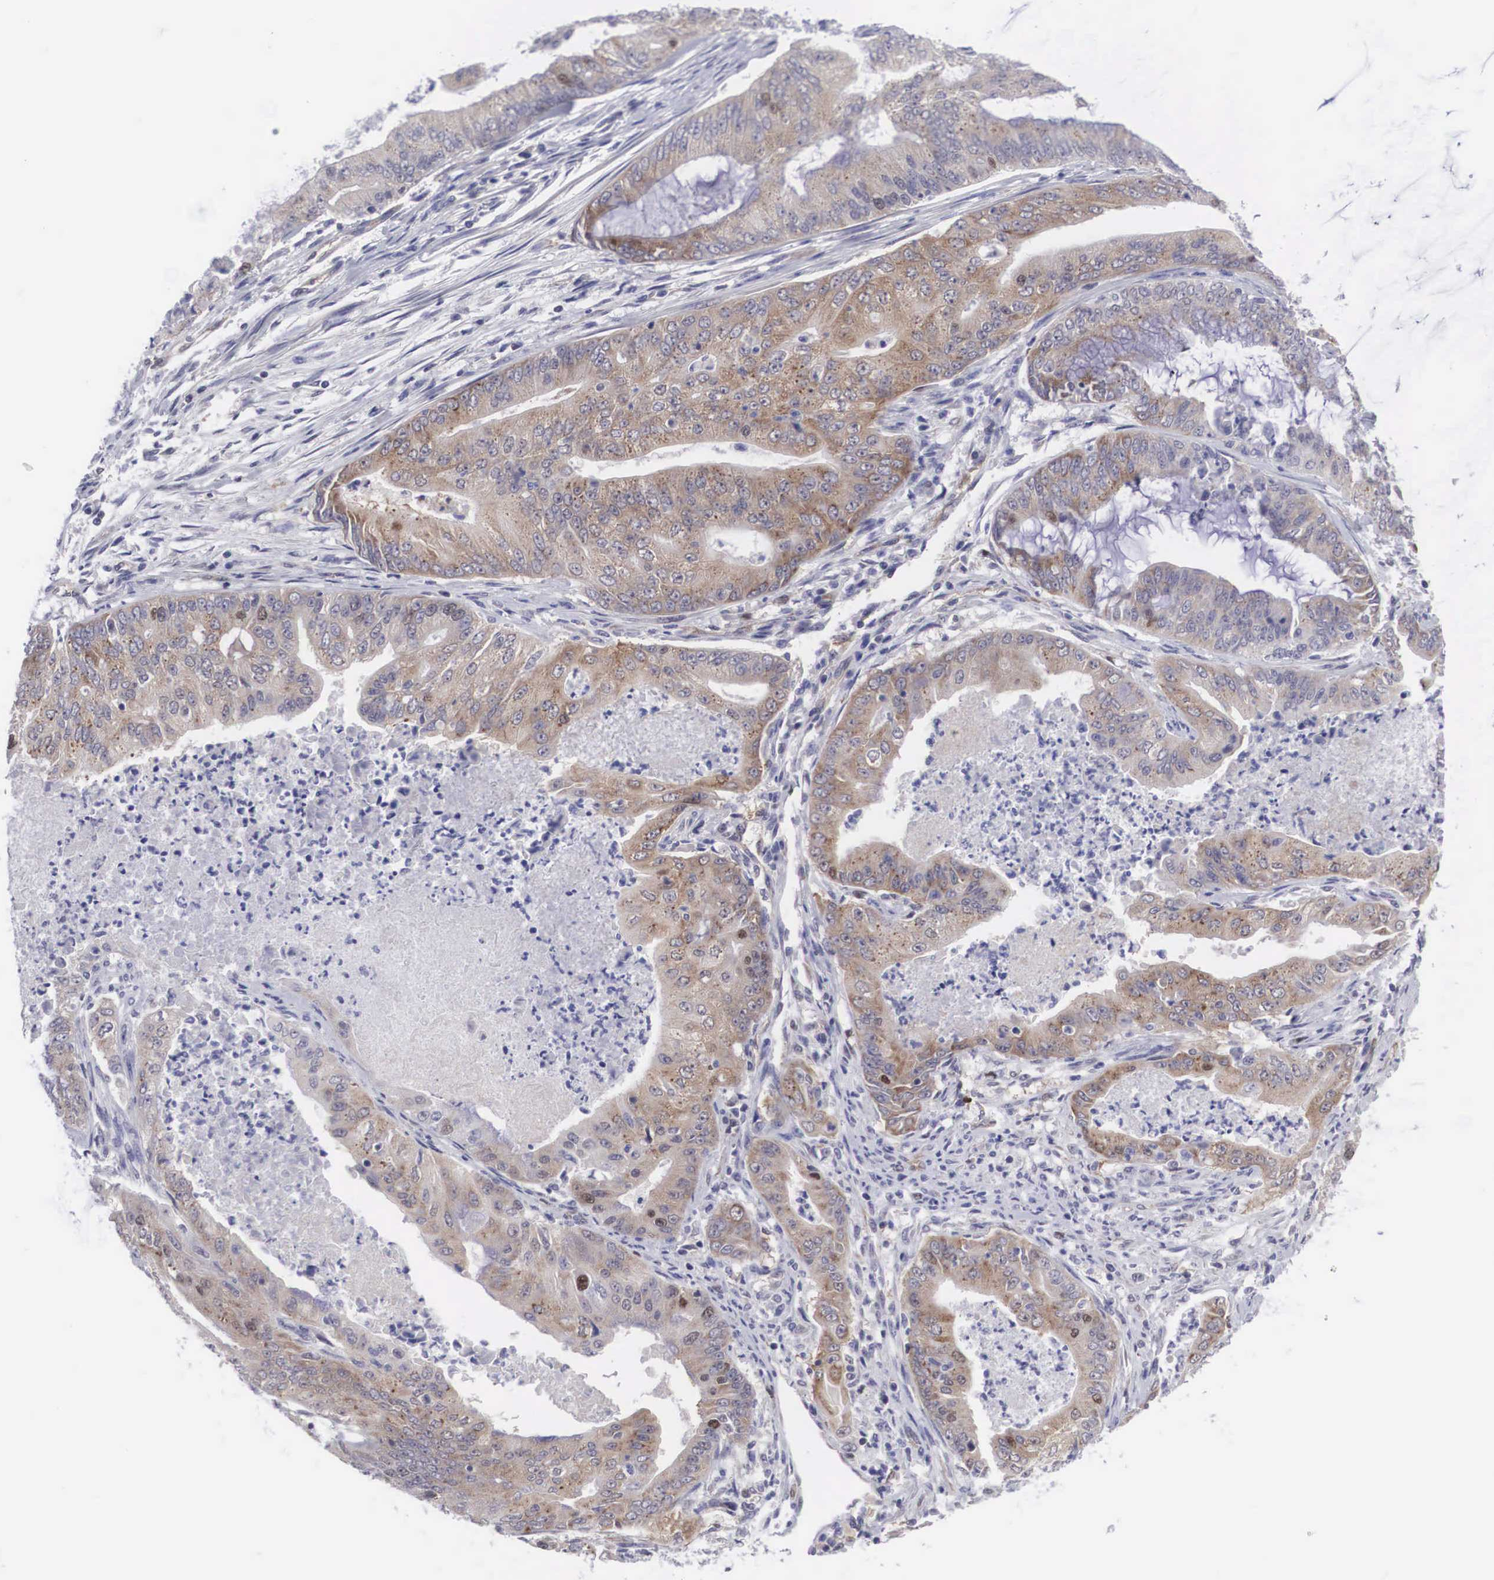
{"staining": {"intensity": "weak", "quantity": "25%-75%", "location": "cytoplasmic/membranous,nuclear"}, "tissue": "endometrial cancer", "cell_type": "Tumor cells", "image_type": "cancer", "snomed": [{"axis": "morphology", "description": "Adenocarcinoma, NOS"}, {"axis": "topography", "description": "Endometrium"}], "caption": "An immunohistochemistry (IHC) micrograph of tumor tissue is shown. Protein staining in brown labels weak cytoplasmic/membranous and nuclear positivity in endometrial adenocarcinoma within tumor cells. Nuclei are stained in blue.", "gene": "MAST4", "patient": {"sex": "female", "age": 63}}